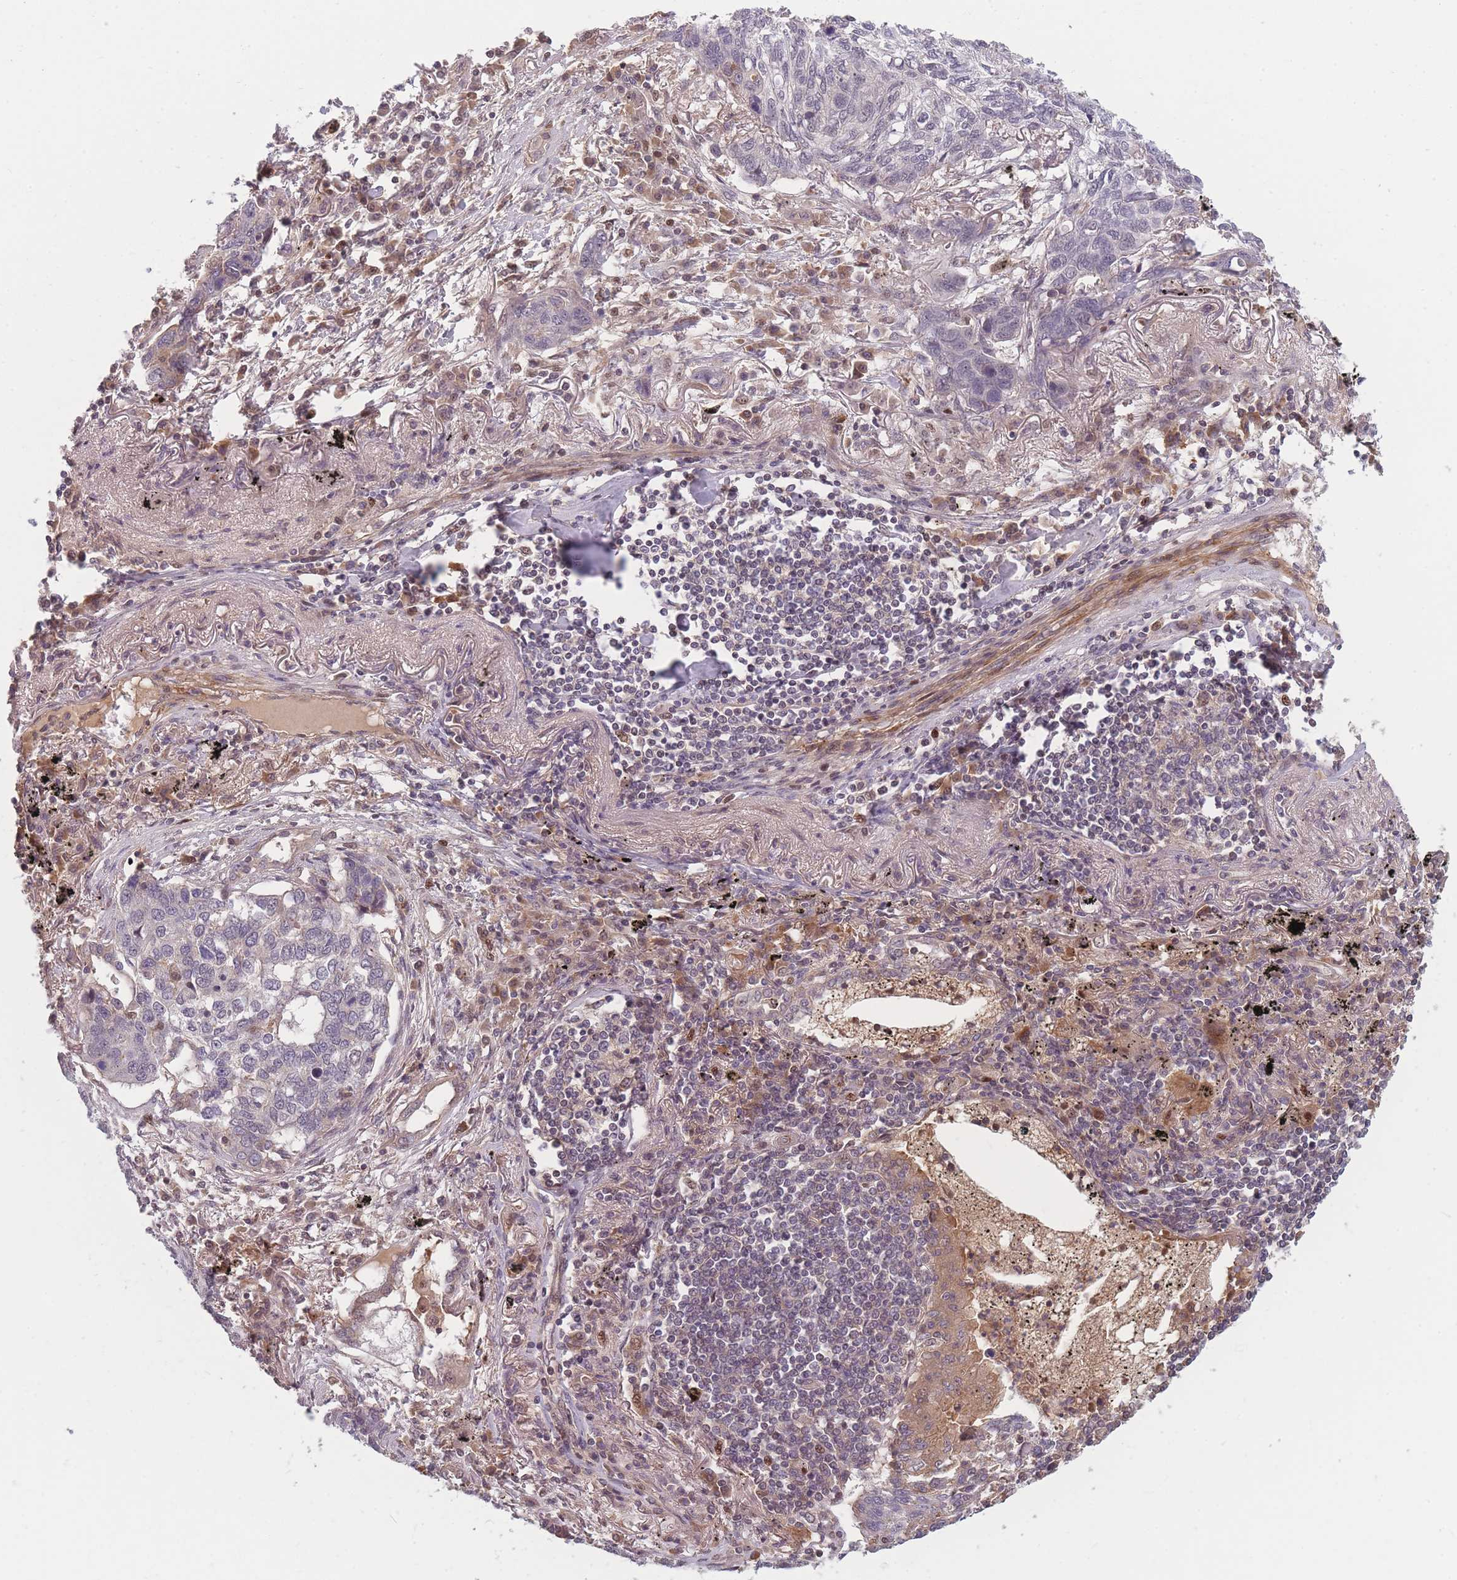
{"staining": {"intensity": "negative", "quantity": "none", "location": "none"}, "tissue": "lung cancer", "cell_type": "Tumor cells", "image_type": "cancer", "snomed": [{"axis": "morphology", "description": "Squamous cell carcinoma, NOS"}, {"axis": "topography", "description": "Lung"}], "caption": "Tumor cells show no significant expression in lung cancer.", "gene": "FAM153A", "patient": {"sex": "female", "age": 63}}